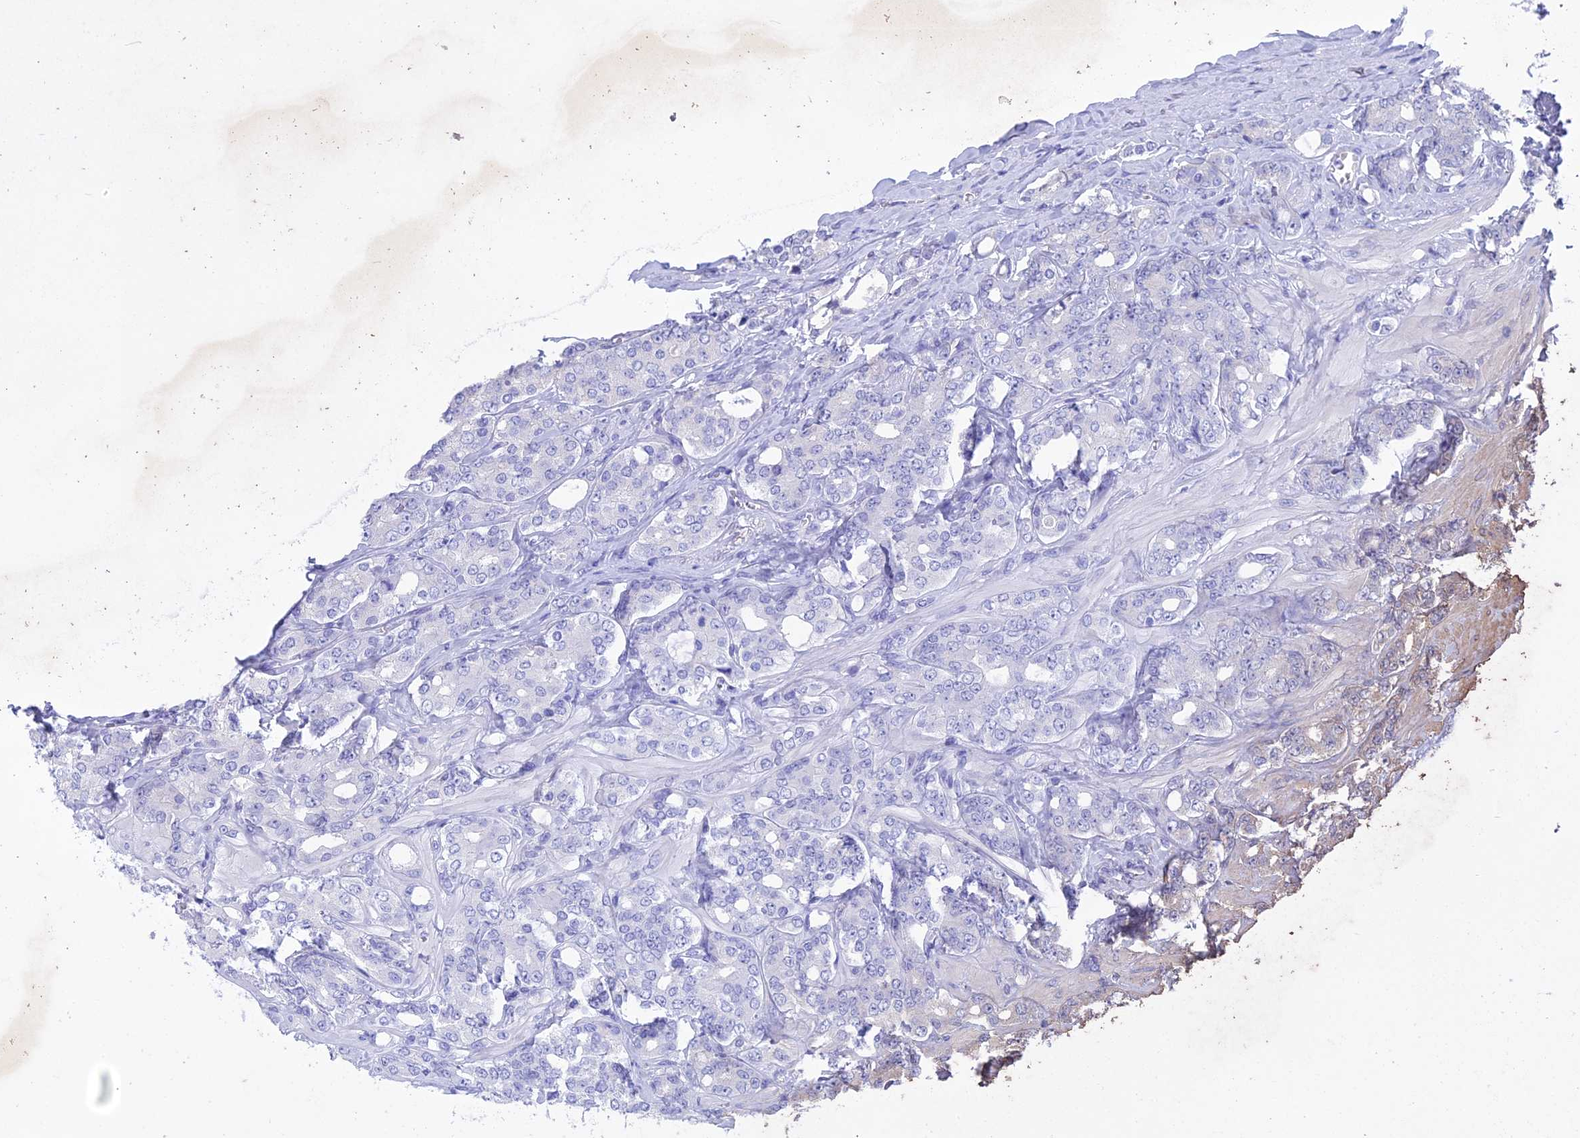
{"staining": {"intensity": "negative", "quantity": "none", "location": "none"}, "tissue": "prostate cancer", "cell_type": "Tumor cells", "image_type": "cancer", "snomed": [{"axis": "morphology", "description": "Adenocarcinoma, High grade"}, {"axis": "topography", "description": "Prostate"}], "caption": "An immunohistochemistry image of prostate cancer is shown. There is no staining in tumor cells of prostate cancer. (Stains: DAB IHC with hematoxylin counter stain, Microscopy: brightfield microscopy at high magnification).", "gene": "BTBD19", "patient": {"sex": "male", "age": 62}}